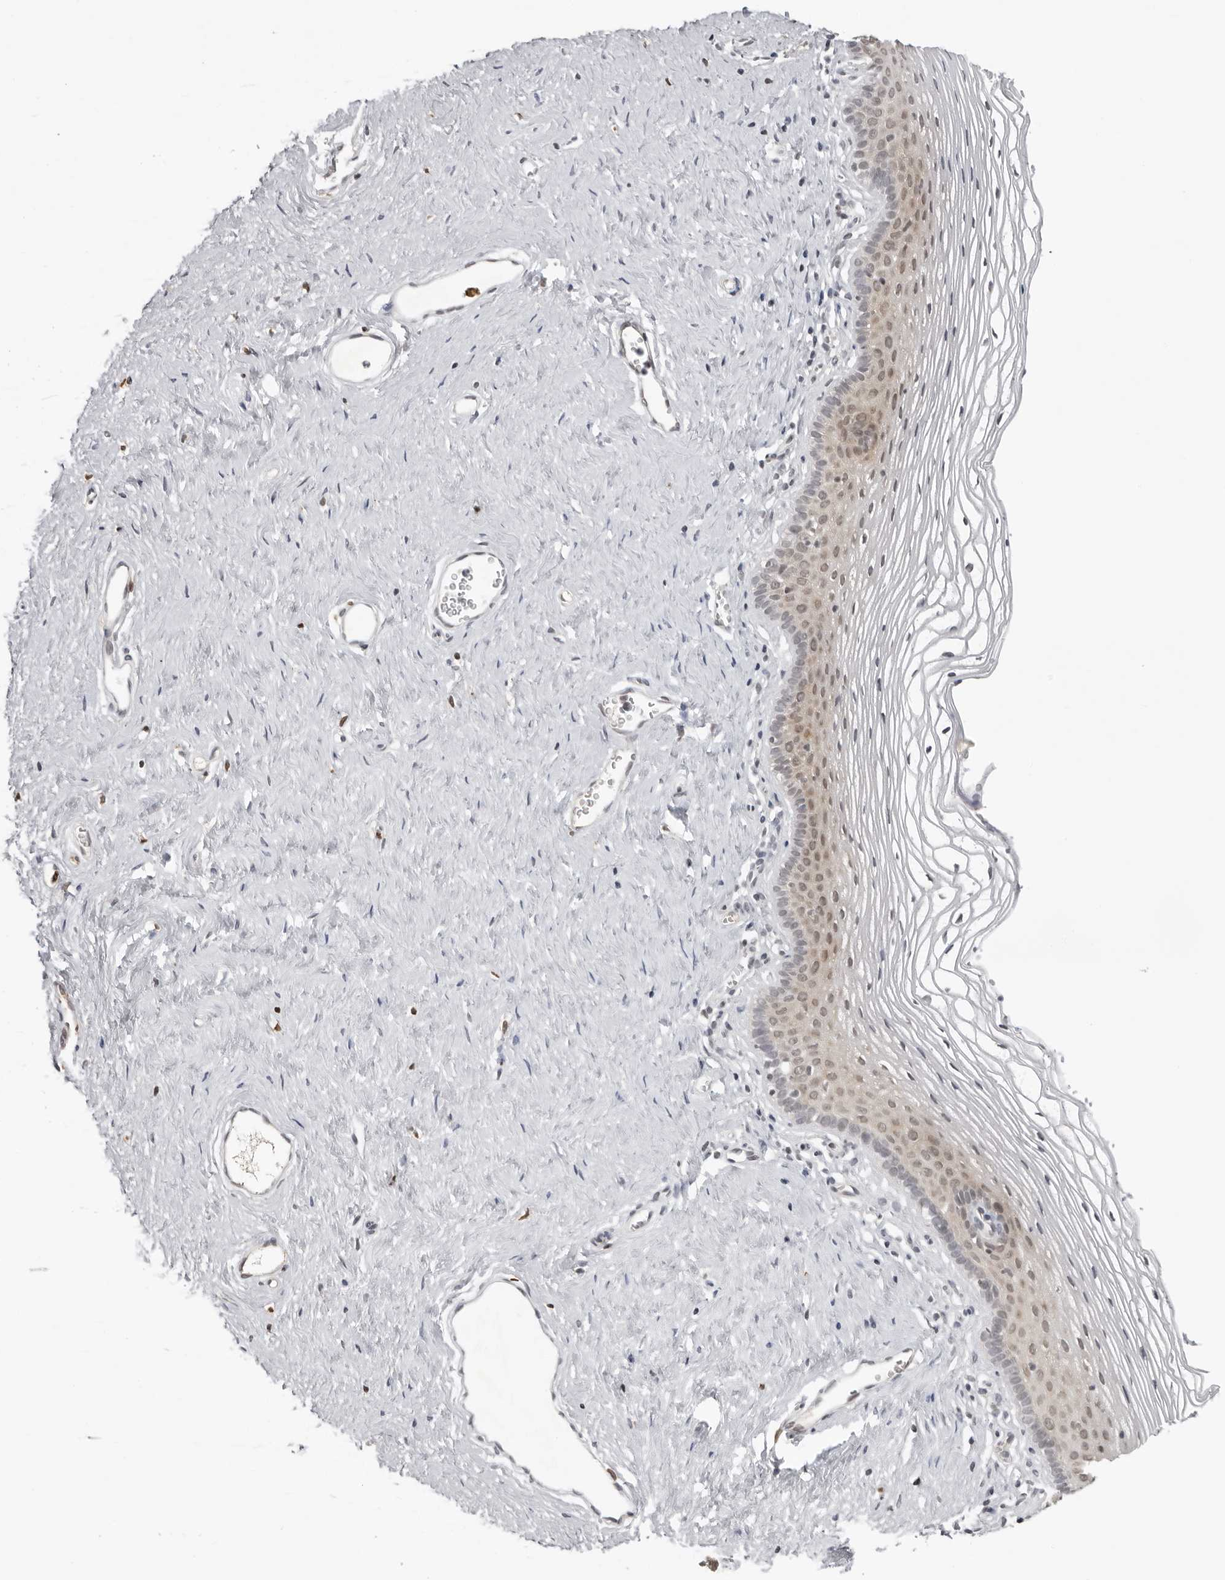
{"staining": {"intensity": "moderate", "quantity": "<25%", "location": "cytoplasmic/membranous"}, "tissue": "vagina", "cell_type": "Squamous epithelial cells", "image_type": "normal", "snomed": [{"axis": "morphology", "description": "Normal tissue, NOS"}, {"axis": "topography", "description": "Vagina"}], "caption": "Vagina stained with a brown dye demonstrates moderate cytoplasmic/membranous positive positivity in approximately <25% of squamous epithelial cells.", "gene": "CASP7", "patient": {"sex": "female", "age": 32}}